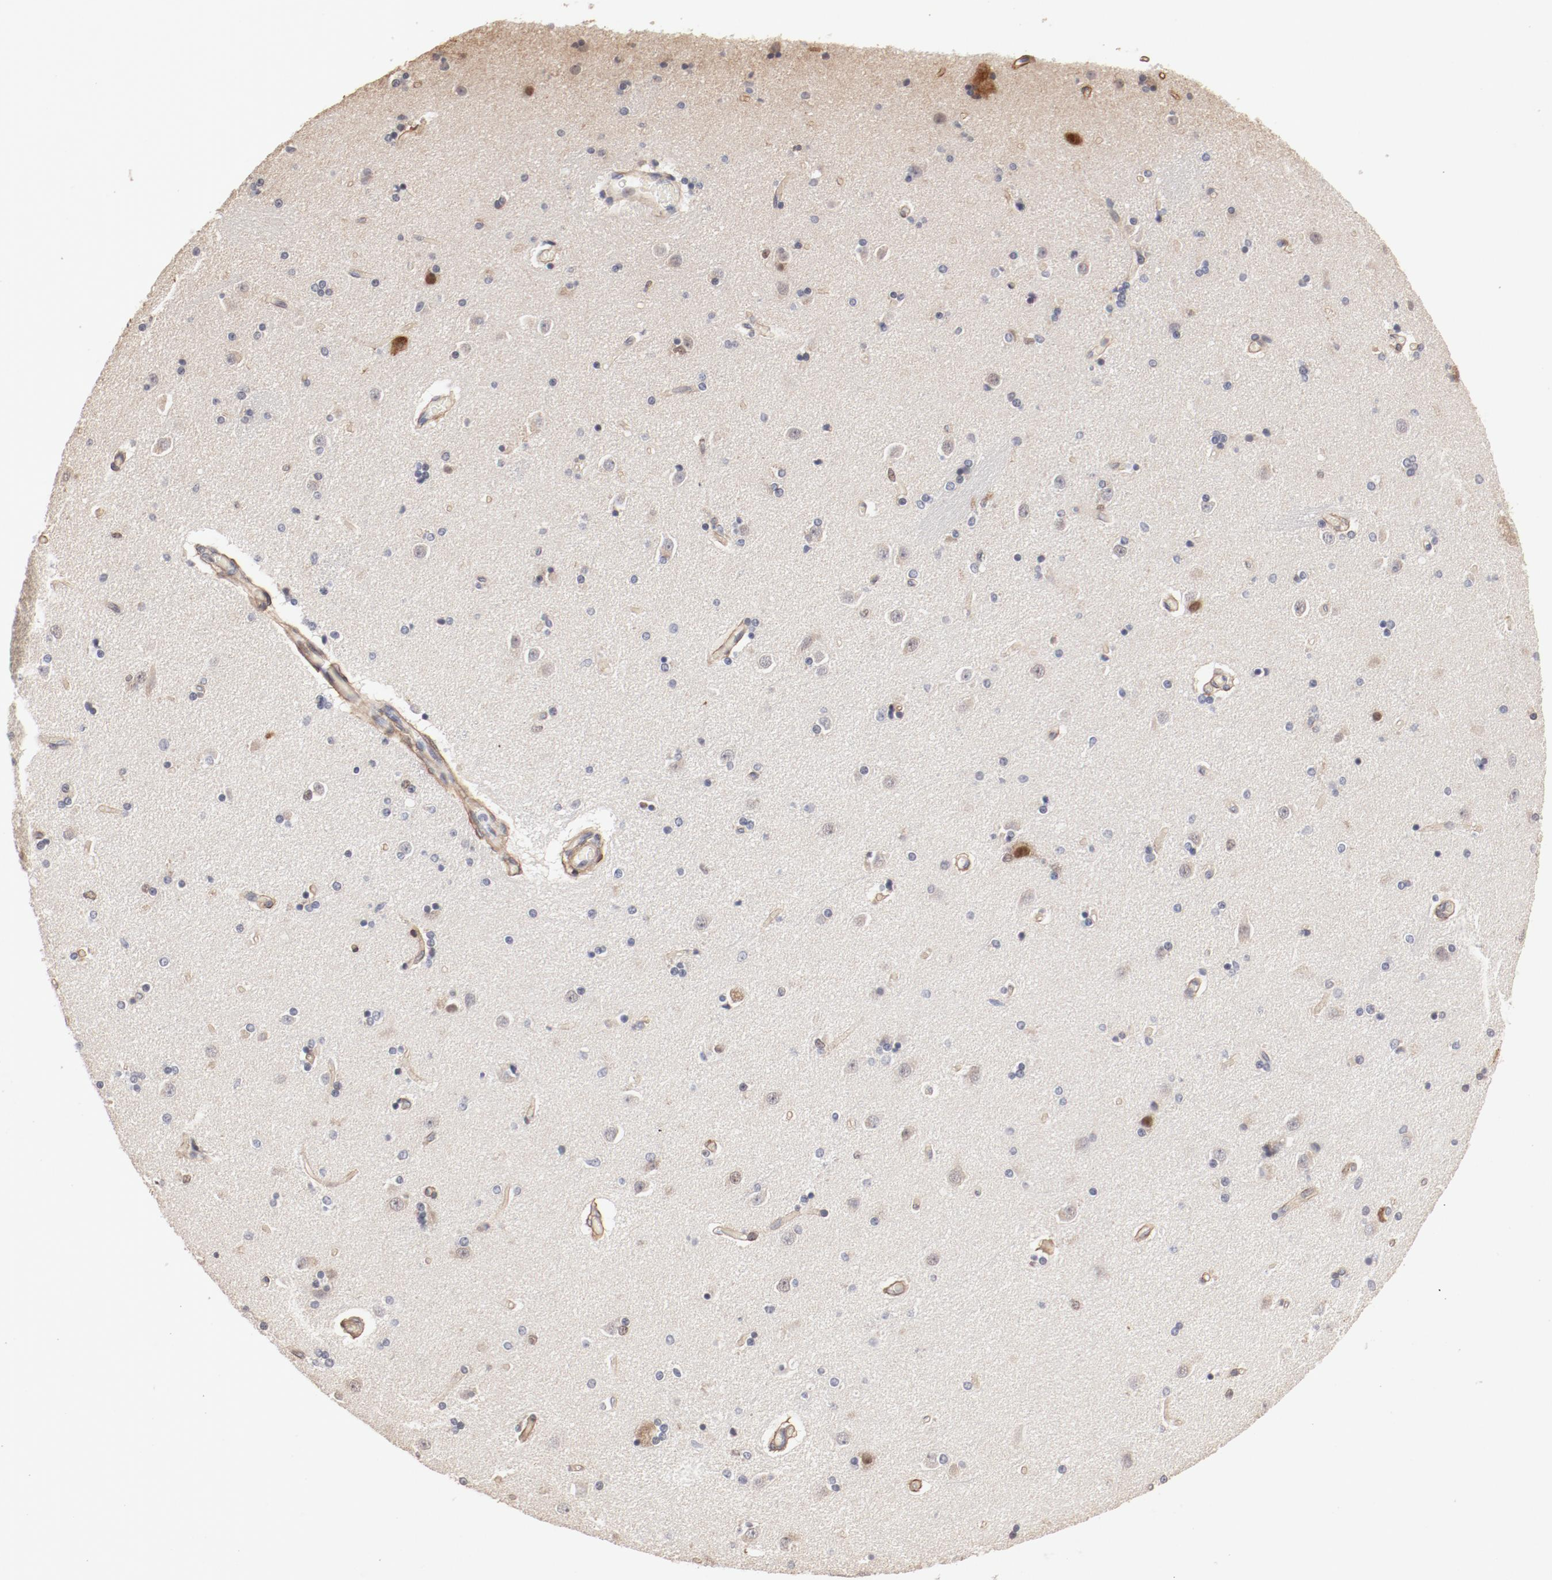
{"staining": {"intensity": "weak", "quantity": "<25%", "location": "nuclear"}, "tissue": "caudate", "cell_type": "Glial cells", "image_type": "normal", "snomed": [{"axis": "morphology", "description": "Normal tissue, NOS"}, {"axis": "topography", "description": "Lateral ventricle wall"}], "caption": "Immunohistochemistry (IHC) micrograph of normal caudate stained for a protein (brown), which shows no expression in glial cells. (DAB IHC, high magnification).", "gene": "MAGED4B", "patient": {"sex": "female", "age": 54}}